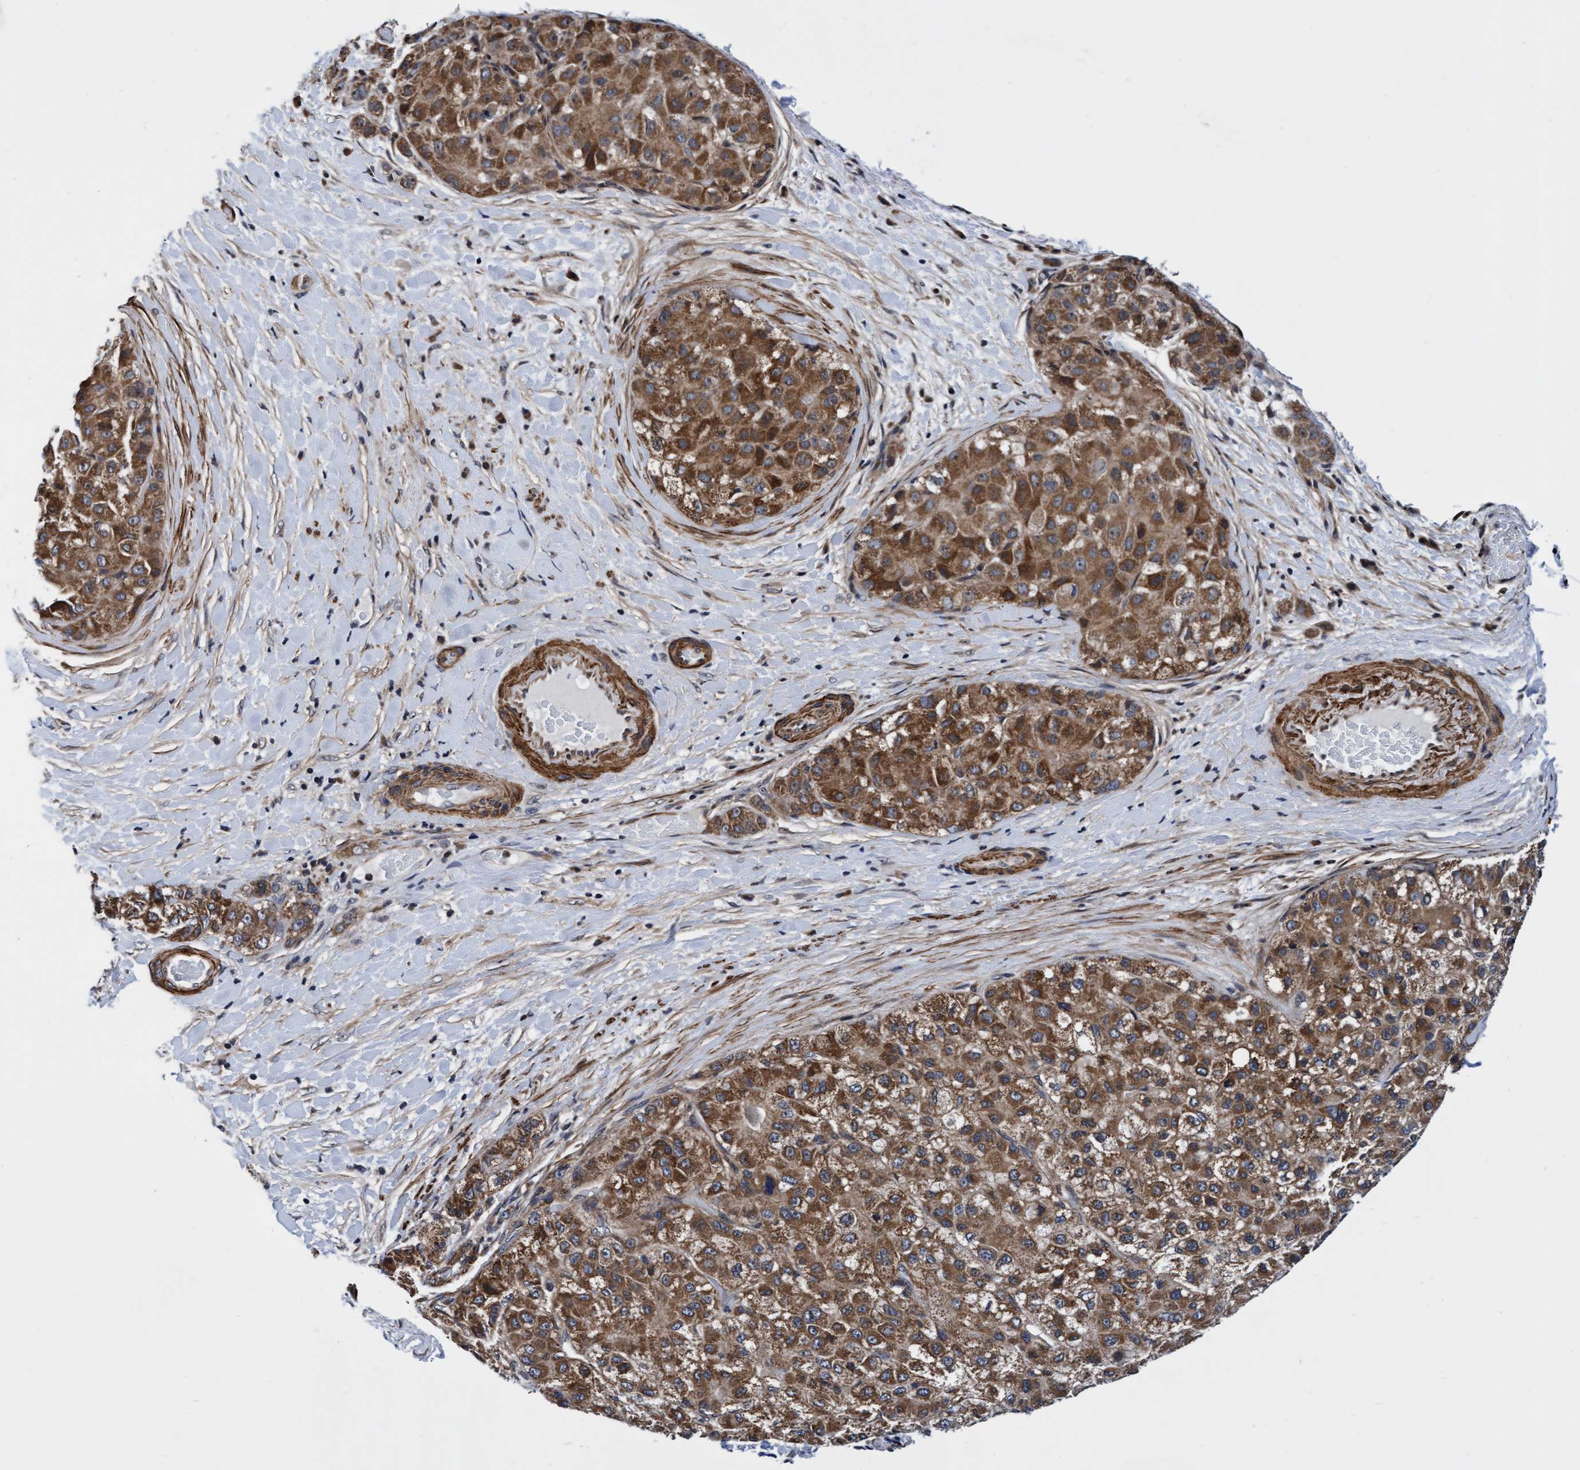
{"staining": {"intensity": "moderate", "quantity": ">75%", "location": "cytoplasmic/membranous"}, "tissue": "liver cancer", "cell_type": "Tumor cells", "image_type": "cancer", "snomed": [{"axis": "morphology", "description": "Carcinoma, Hepatocellular, NOS"}, {"axis": "topography", "description": "Liver"}], "caption": "Immunohistochemistry (IHC) (DAB) staining of liver cancer displays moderate cytoplasmic/membranous protein expression in about >75% of tumor cells.", "gene": "EFCAB13", "patient": {"sex": "male", "age": 80}}